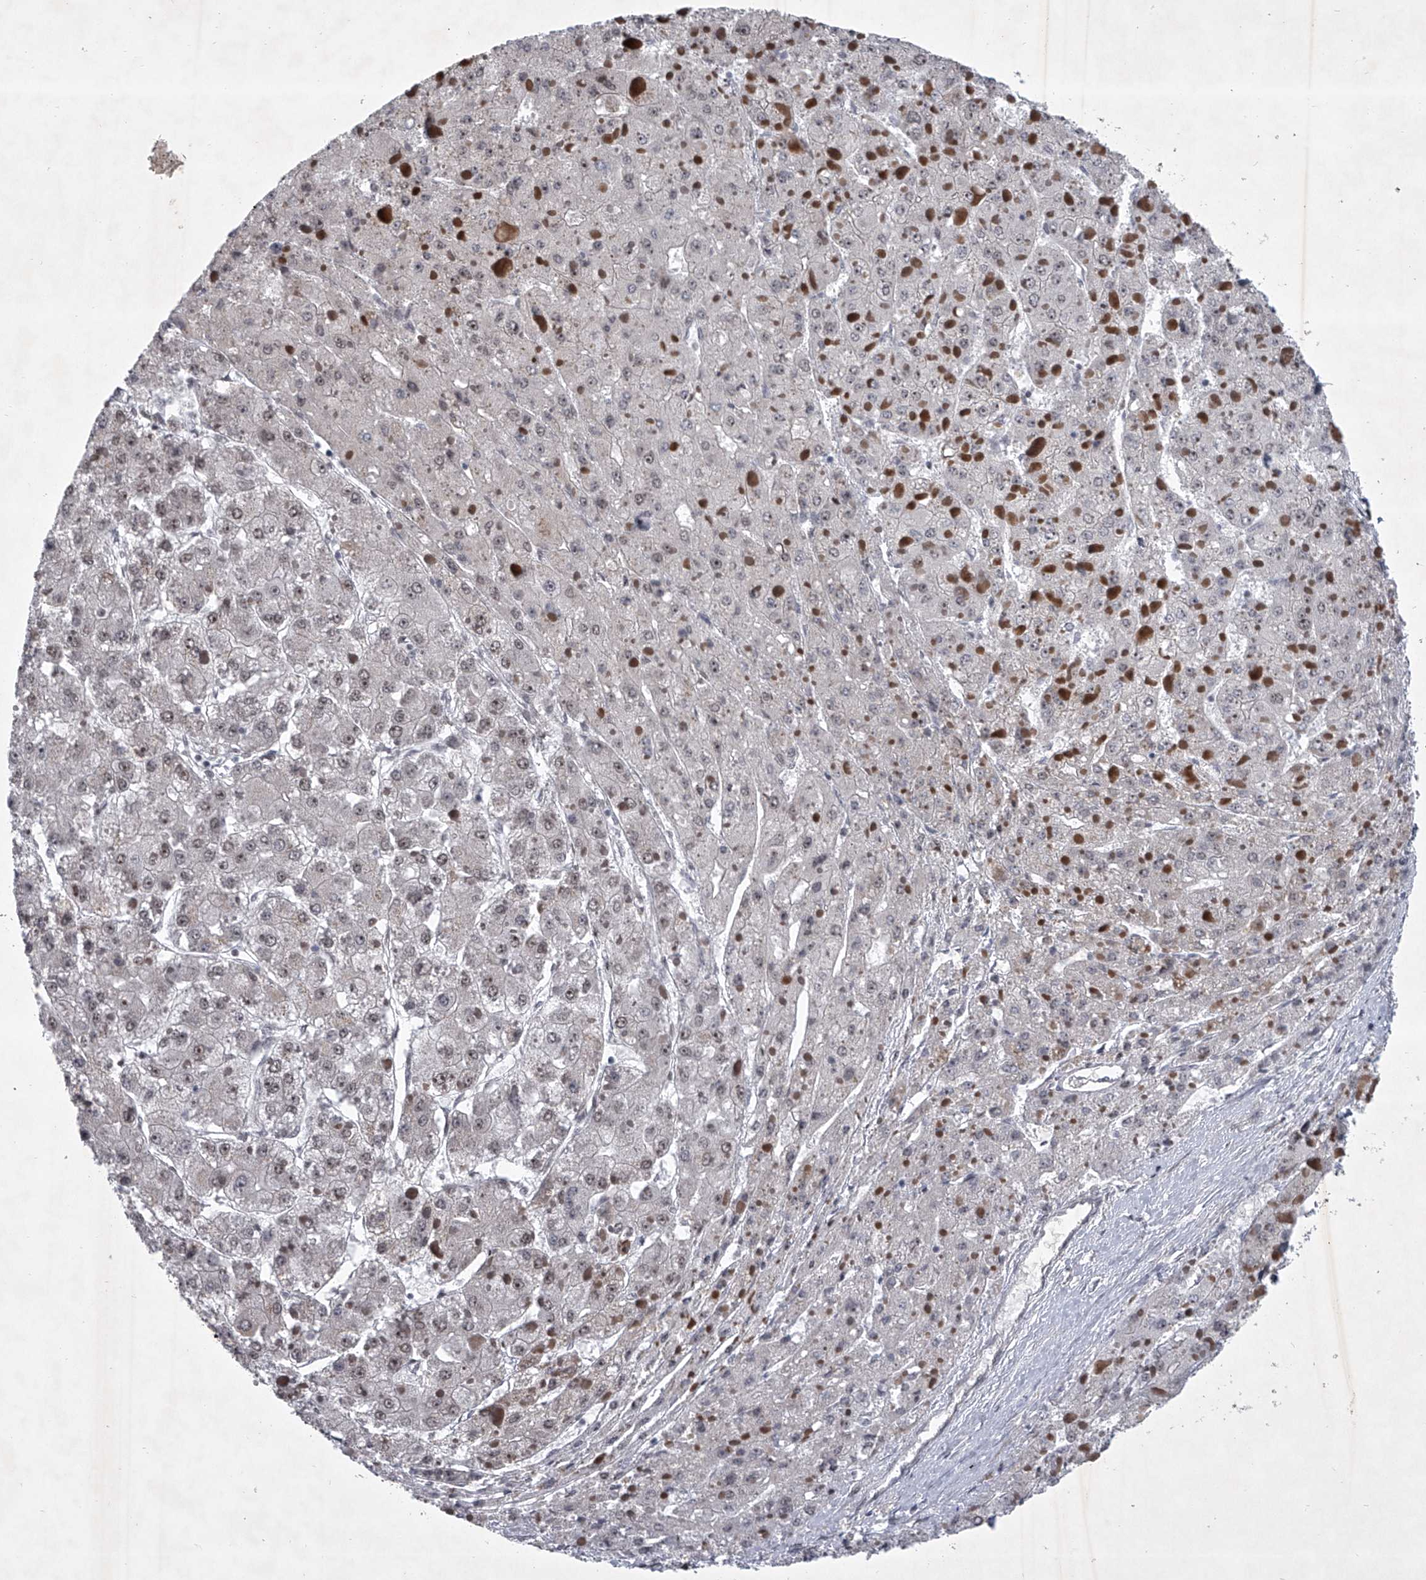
{"staining": {"intensity": "weak", "quantity": "25%-75%", "location": "nuclear"}, "tissue": "liver cancer", "cell_type": "Tumor cells", "image_type": "cancer", "snomed": [{"axis": "morphology", "description": "Carcinoma, Hepatocellular, NOS"}, {"axis": "topography", "description": "Liver"}], "caption": "Tumor cells exhibit low levels of weak nuclear expression in approximately 25%-75% of cells in hepatocellular carcinoma (liver).", "gene": "MLLT1", "patient": {"sex": "female", "age": 73}}